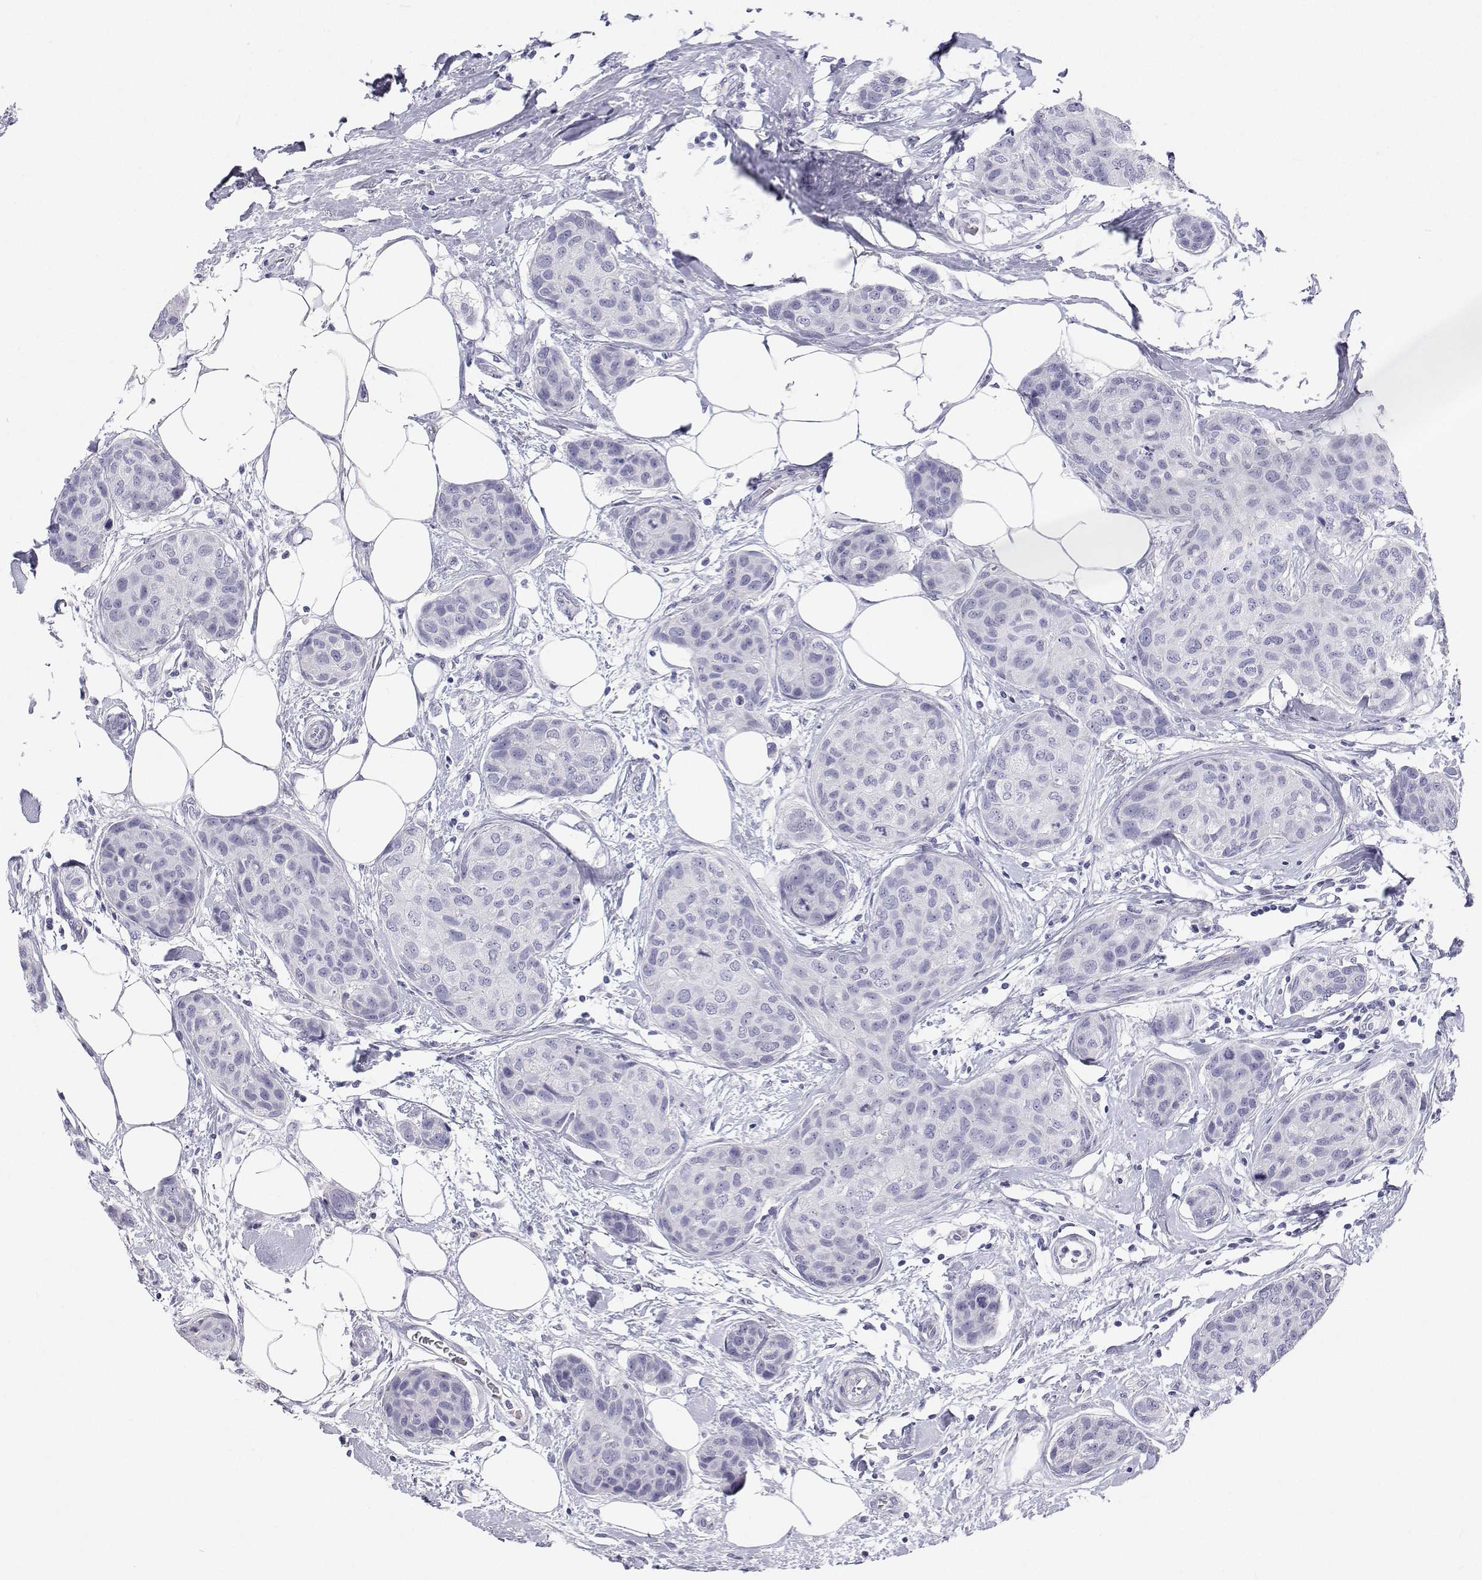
{"staining": {"intensity": "negative", "quantity": "none", "location": "none"}, "tissue": "breast cancer", "cell_type": "Tumor cells", "image_type": "cancer", "snomed": [{"axis": "morphology", "description": "Duct carcinoma"}, {"axis": "topography", "description": "Breast"}], "caption": "Human breast cancer stained for a protein using IHC exhibits no positivity in tumor cells.", "gene": "SFTPB", "patient": {"sex": "female", "age": 80}}